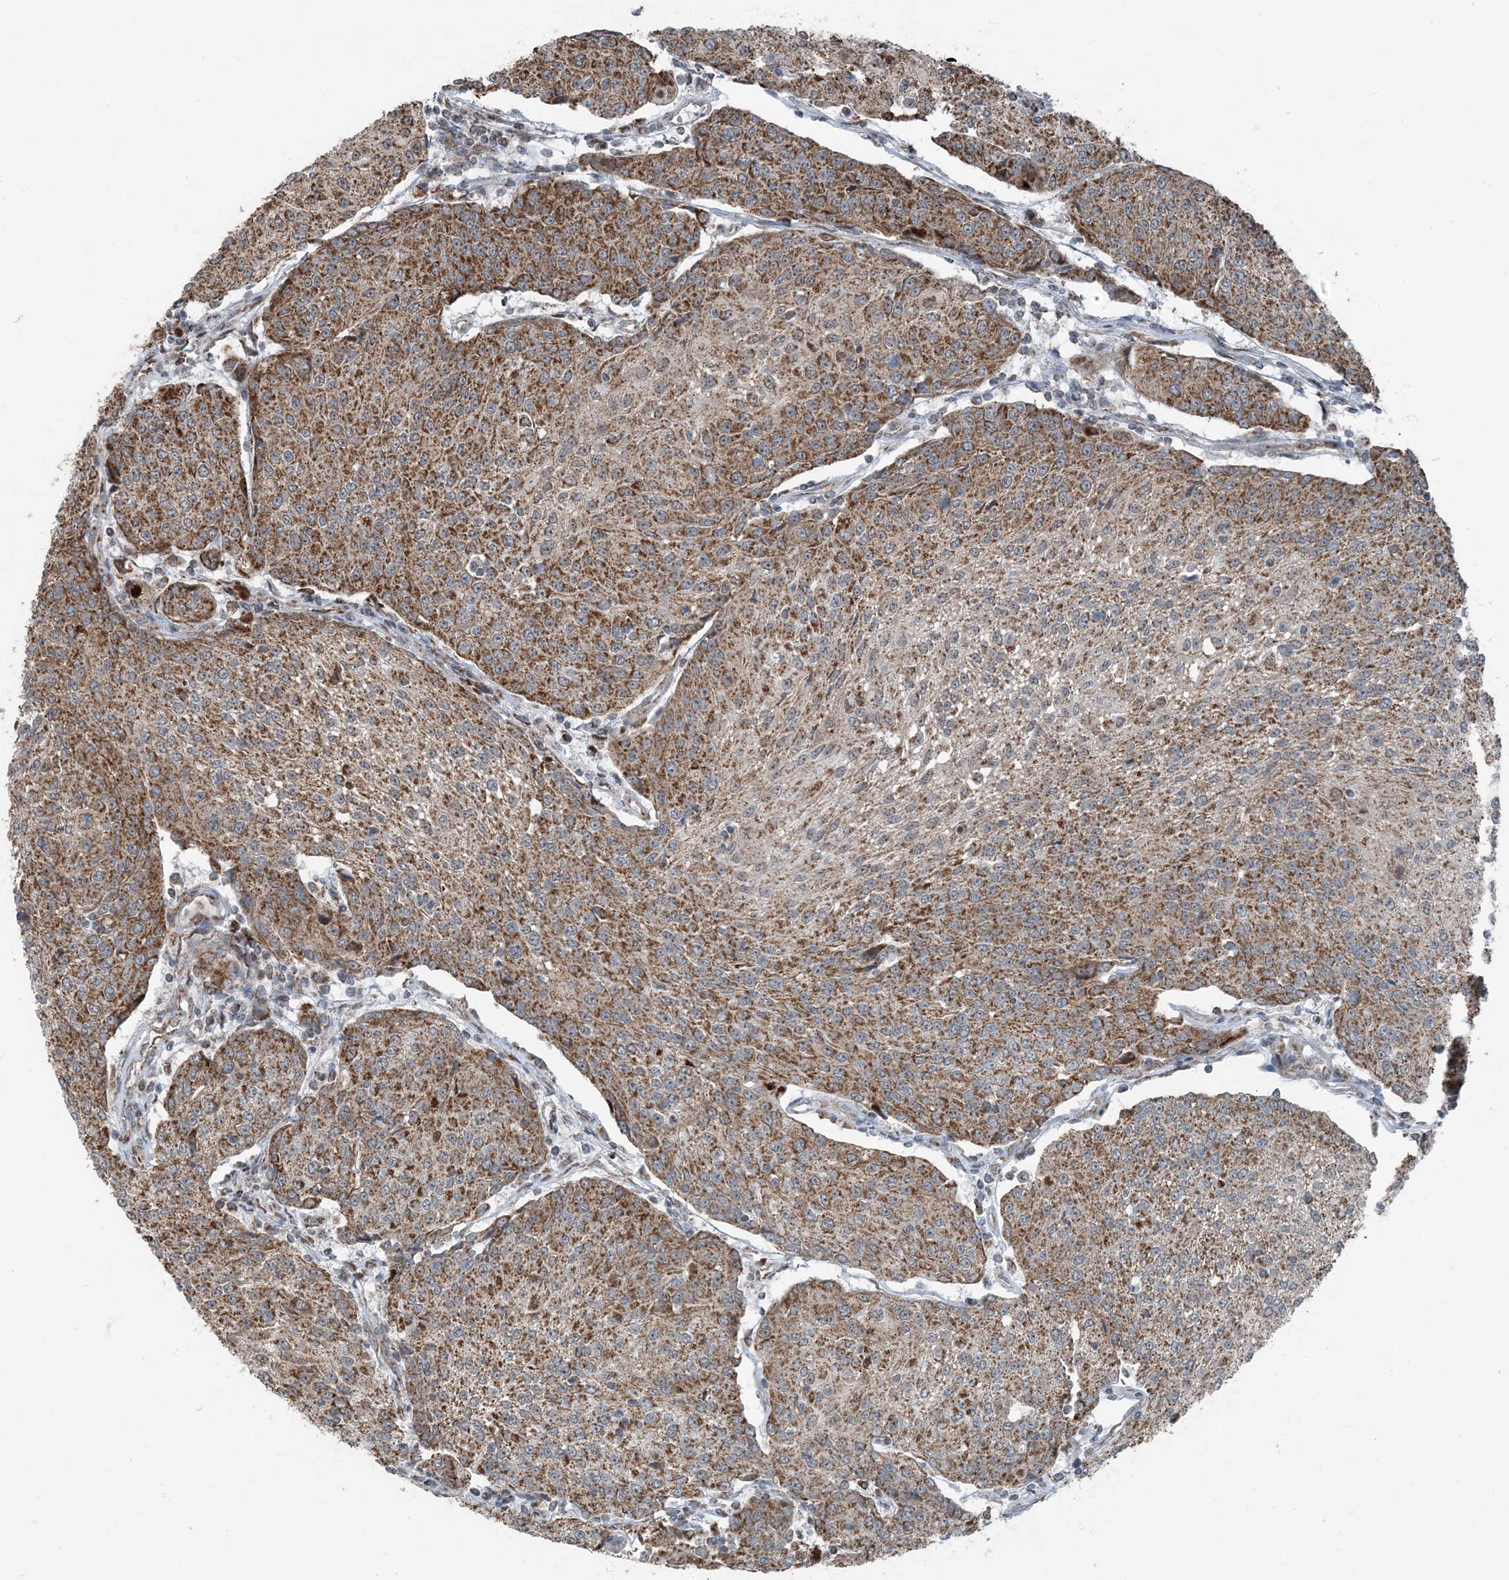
{"staining": {"intensity": "moderate", "quantity": ">75%", "location": "cytoplasmic/membranous"}, "tissue": "urothelial cancer", "cell_type": "Tumor cells", "image_type": "cancer", "snomed": [{"axis": "morphology", "description": "Urothelial carcinoma, High grade"}, {"axis": "topography", "description": "Urinary bladder"}], "caption": "Protein staining of urothelial cancer tissue demonstrates moderate cytoplasmic/membranous positivity in about >75% of tumor cells.", "gene": "PILRB", "patient": {"sex": "female", "age": 85}}